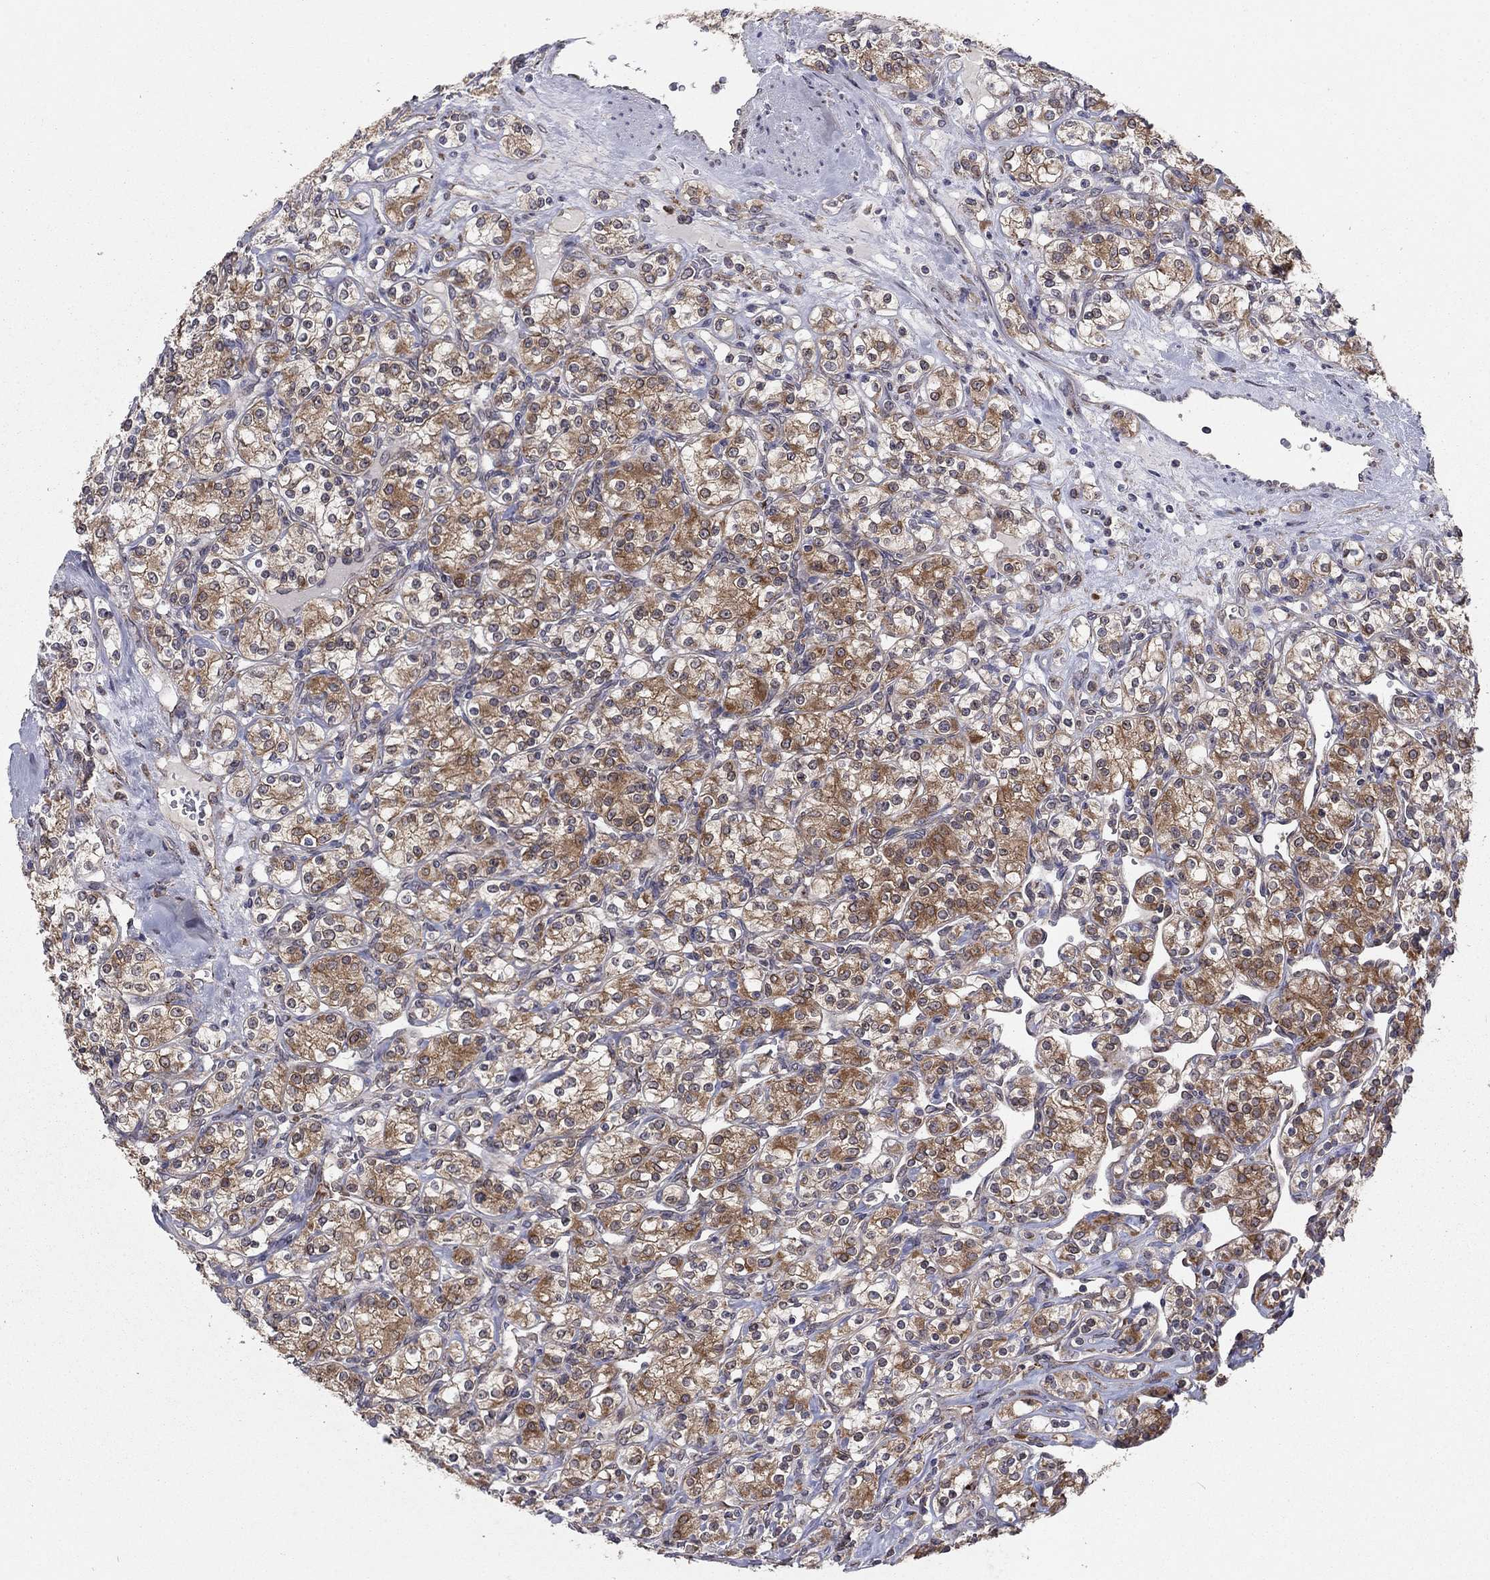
{"staining": {"intensity": "strong", "quantity": "25%-75%", "location": "cytoplasmic/membranous"}, "tissue": "renal cancer", "cell_type": "Tumor cells", "image_type": "cancer", "snomed": [{"axis": "morphology", "description": "Adenocarcinoma, NOS"}, {"axis": "topography", "description": "Kidney"}], "caption": "DAB immunohistochemical staining of human renal cancer shows strong cytoplasmic/membranous protein staining in about 25%-75% of tumor cells.", "gene": "YIF1A", "patient": {"sex": "male", "age": 77}}